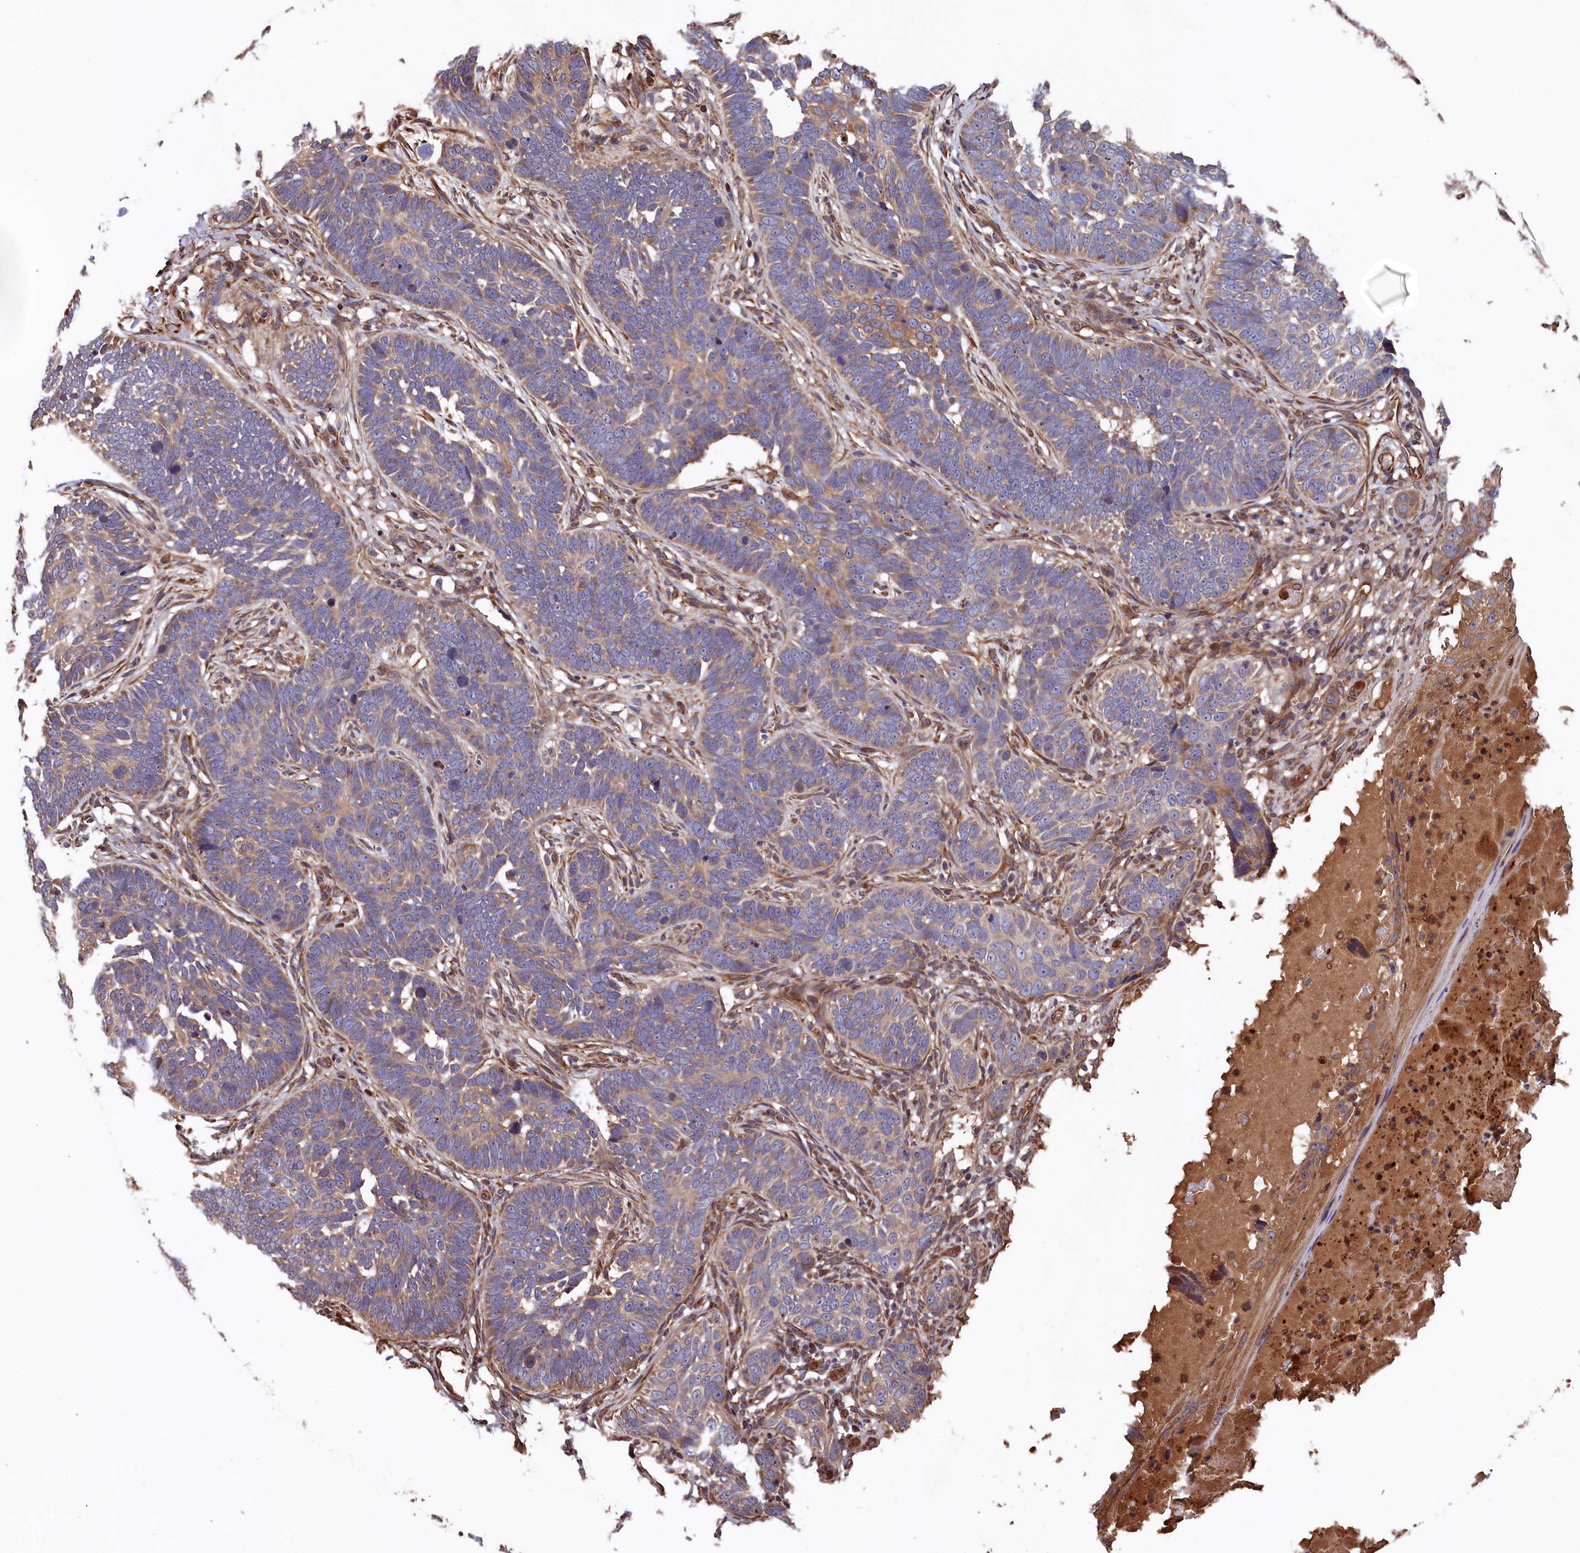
{"staining": {"intensity": "weak", "quantity": "<25%", "location": "cytoplasmic/membranous"}, "tissue": "skin cancer", "cell_type": "Tumor cells", "image_type": "cancer", "snomed": [{"axis": "morphology", "description": "Normal tissue, NOS"}, {"axis": "morphology", "description": "Basal cell carcinoma"}, {"axis": "topography", "description": "Skin"}], "caption": "A photomicrograph of skin cancer stained for a protein exhibits no brown staining in tumor cells. (Stains: DAB (3,3'-diaminobenzidine) IHC with hematoxylin counter stain, Microscopy: brightfield microscopy at high magnification).", "gene": "GREB1L", "patient": {"sex": "male", "age": 77}}